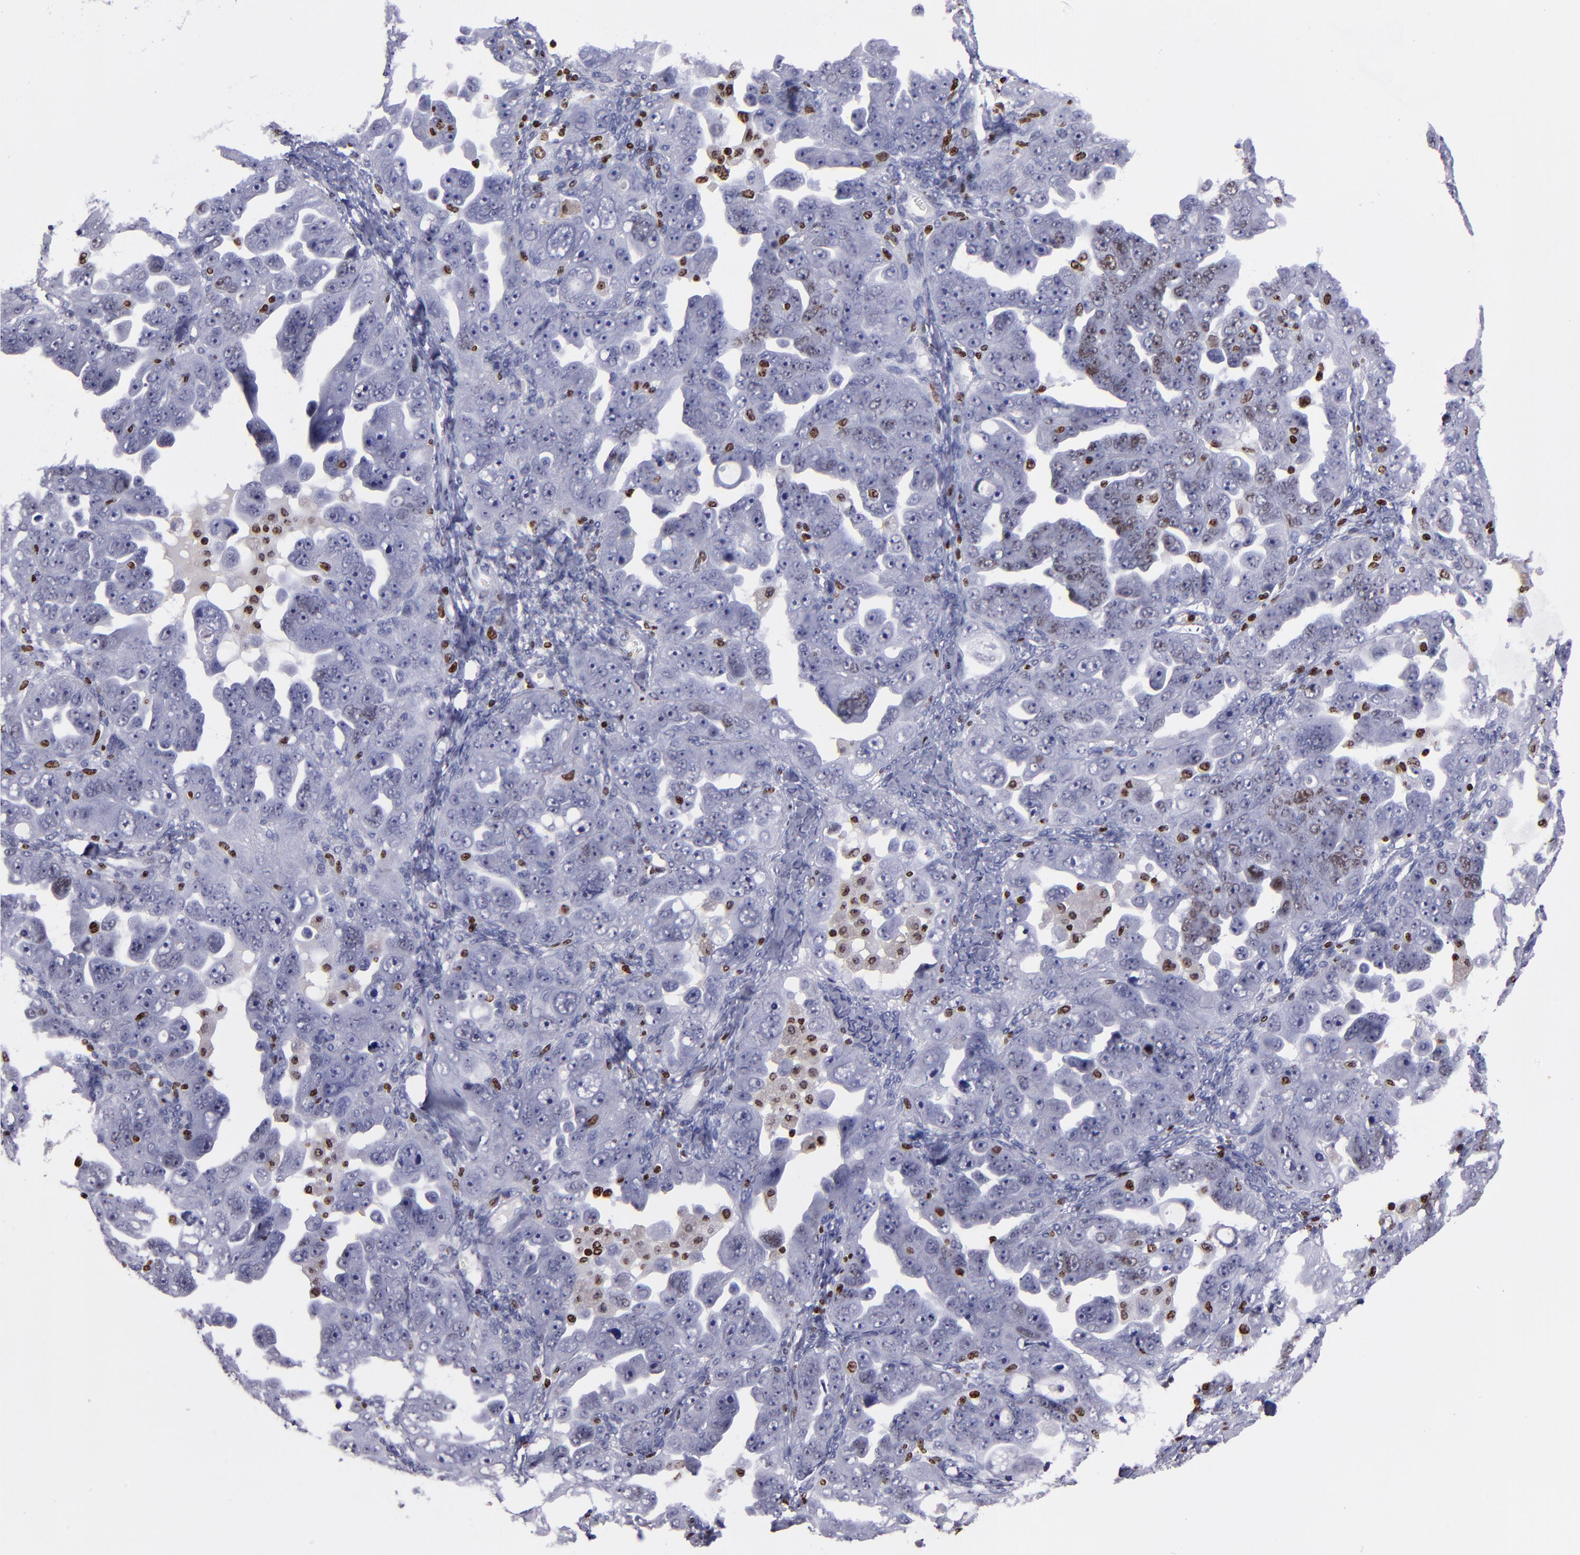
{"staining": {"intensity": "negative", "quantity": "none", "location": "none"}, "tissue": "ovarian cancer", "cell_type": "Tumor cells", "image_type": "cancer", "snomed": [{"axis": "morphology", "description": "Cystadenocarcinoma, serous, NOS"}, {"axis": "topography", "description": "Ovary"}], "caption": "The micrograph shows no significant expression in tumor cells of ovarian serous cystadenocarcinoma.", "gene": "CDKL5", "patient": {"sex": "female", "age": 66}}